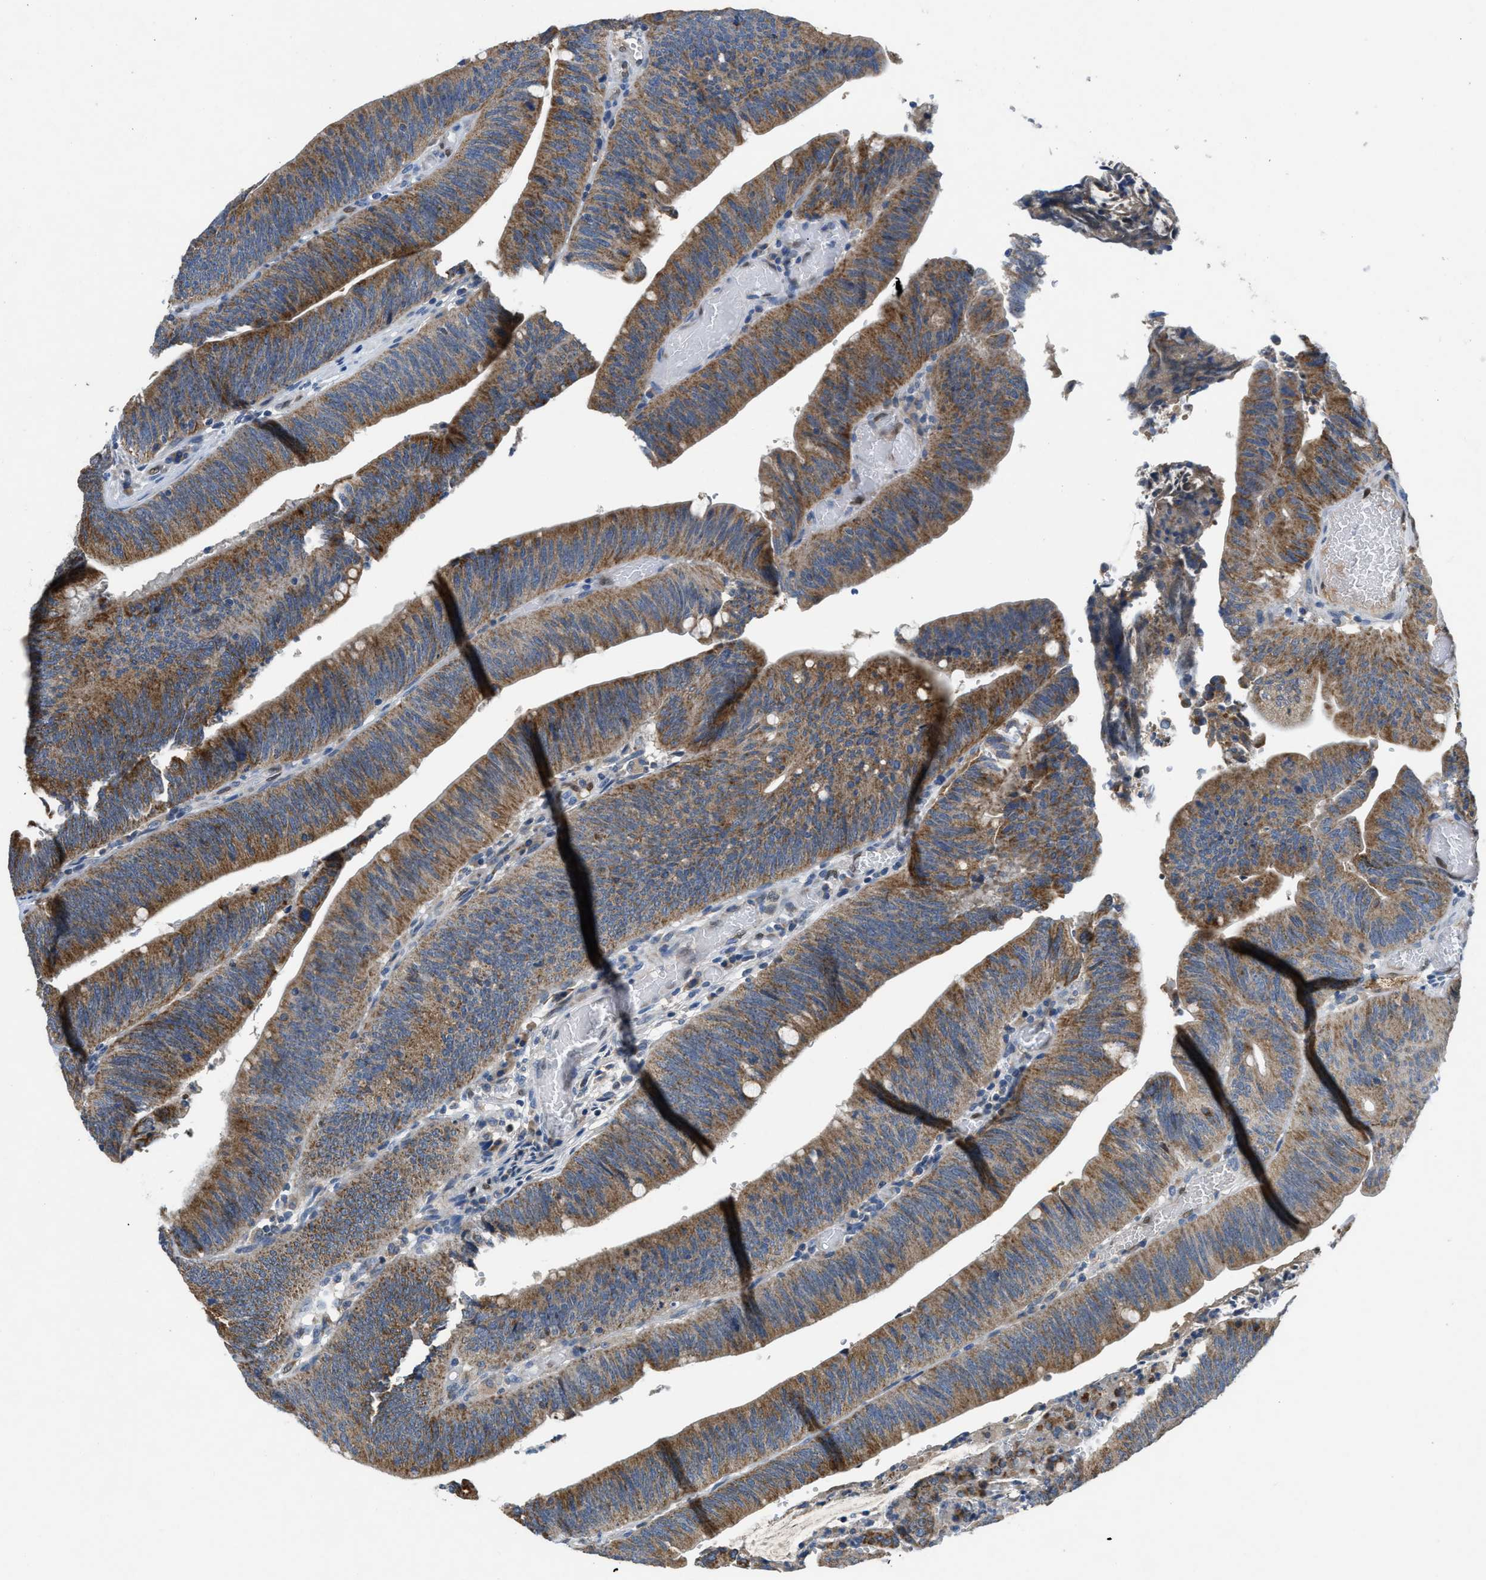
{"staining": {"intensity": "moderate", "quantity": ">75%", "location": "cytoplasmic/membranous"}, "tissue": "colorectal cancer", "cell_type": "Tumor cells", "image_type": "cancer", "snomed": [{"axis": "morphology", "description": "Normal tissue, NOS"}, {"axis": "morphology", "description": "Adenocarcinoma, NOS"}, {"axis": "topography", "description": "Rectum"}], "caption": "IHC micrograph of neoplastic tissue: colorectal cancer (adenocarcinoma) stained using immunohistochemistry demonstrates medium levels of moderate protein expression localized specifically in the cytoplasmic/membranous of tumor cells, appearing as a cytoplasmic/membranous brown color.", "gene": "PNKD", "patient": {"sex": "female", "age": 66}}